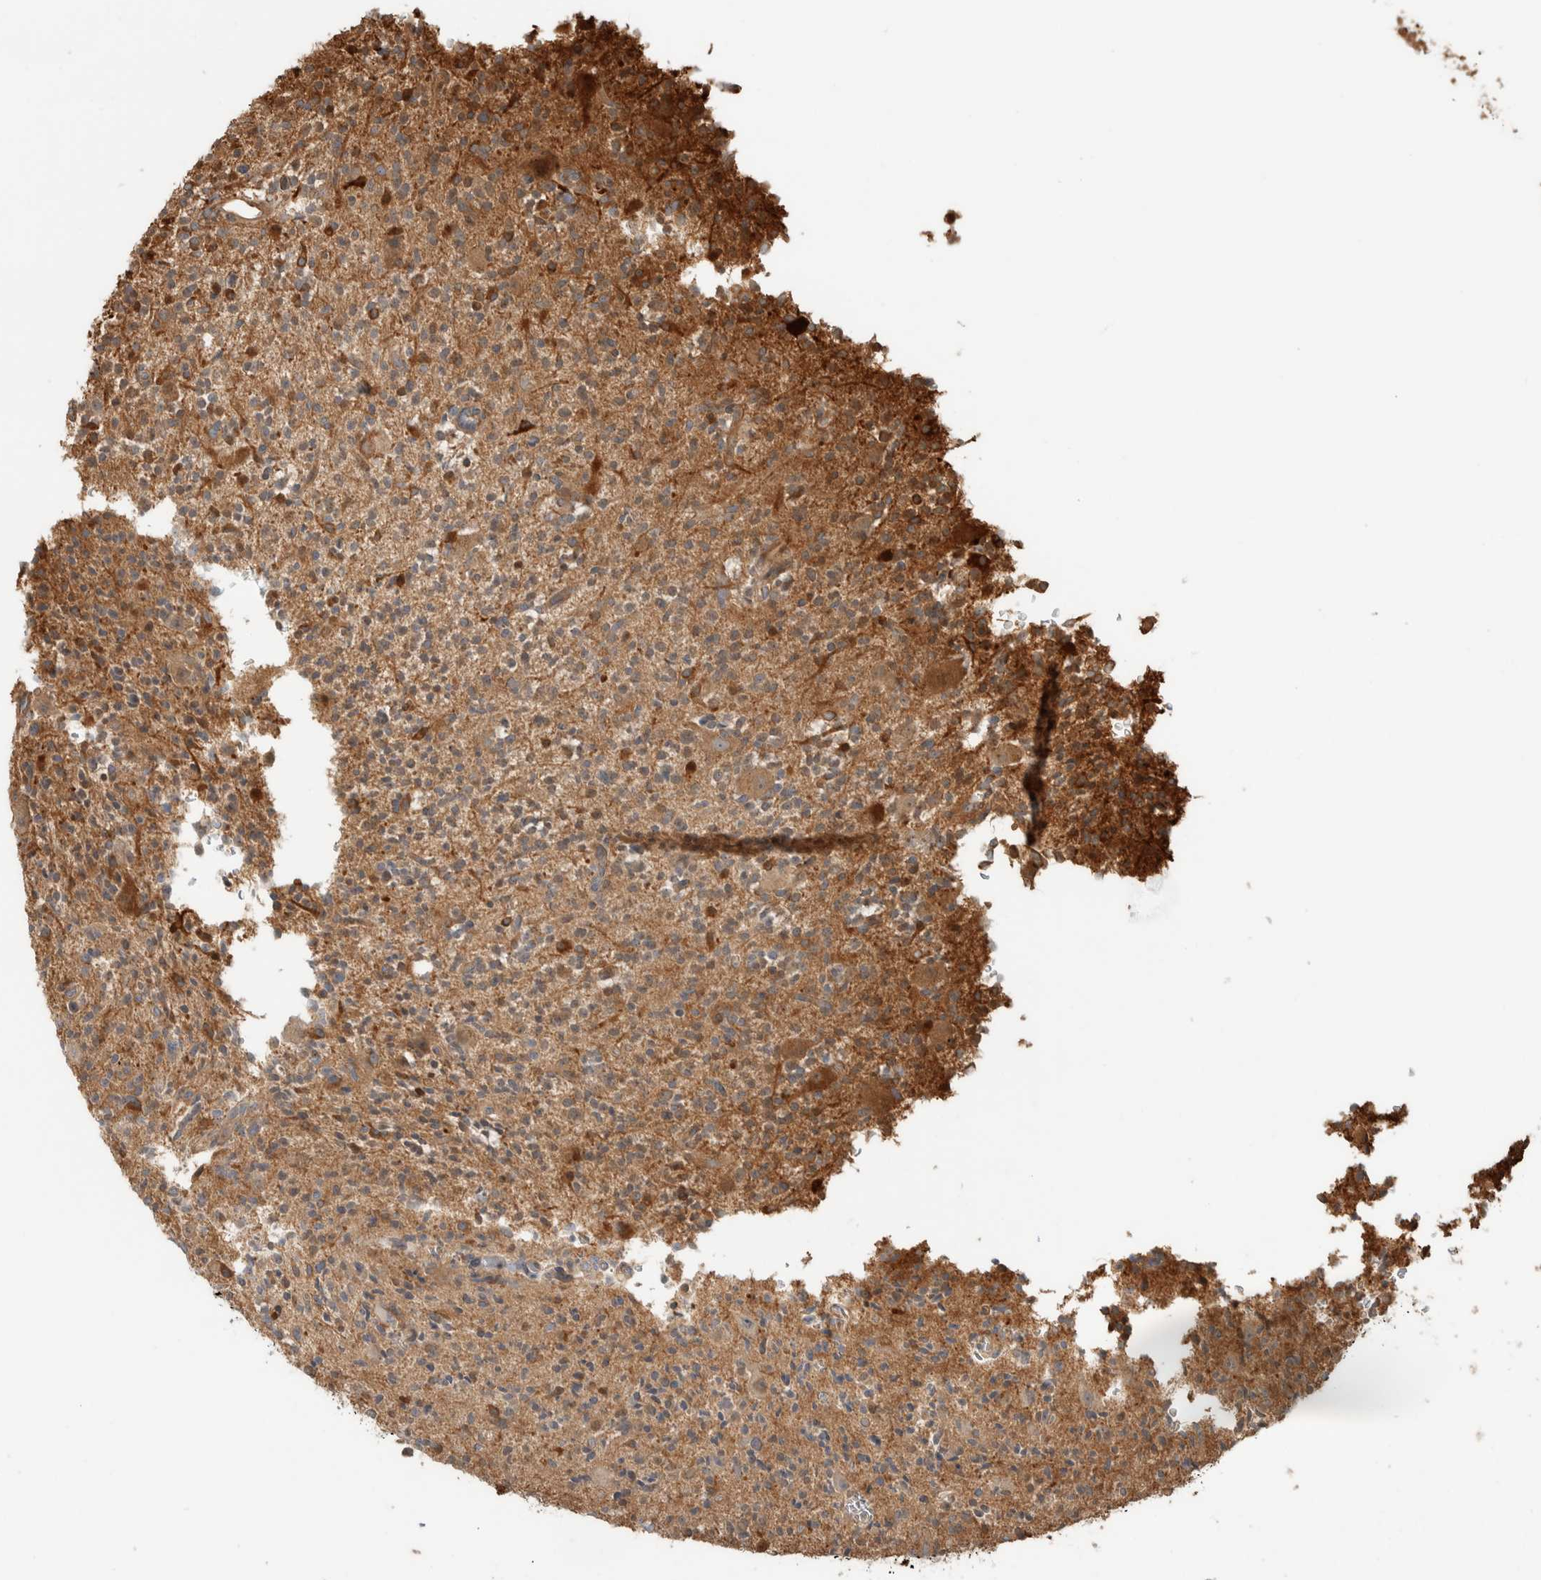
{"staining": {"intensity": "weak", "quantity": ">75%", "location": "cytoplasmic/membranous"}, "tissue": "glioma", "cell_type": "Tumor cells", "image_type": "cancer", "snomed": [{"axis": "morphology", "description": "Glioma, malignant, High grade"}, {"axis": "topography", "description": "Brain"}], "caption": "Approximately >75% of tumor cells in human malignant glioma (high-grade) exhibit weak cytoplasmic/membranous protein staining as visualized by brown immunohistochemical staining.", "gene": "CNTROB", "patient": {"sex": "male", "age": 34}}